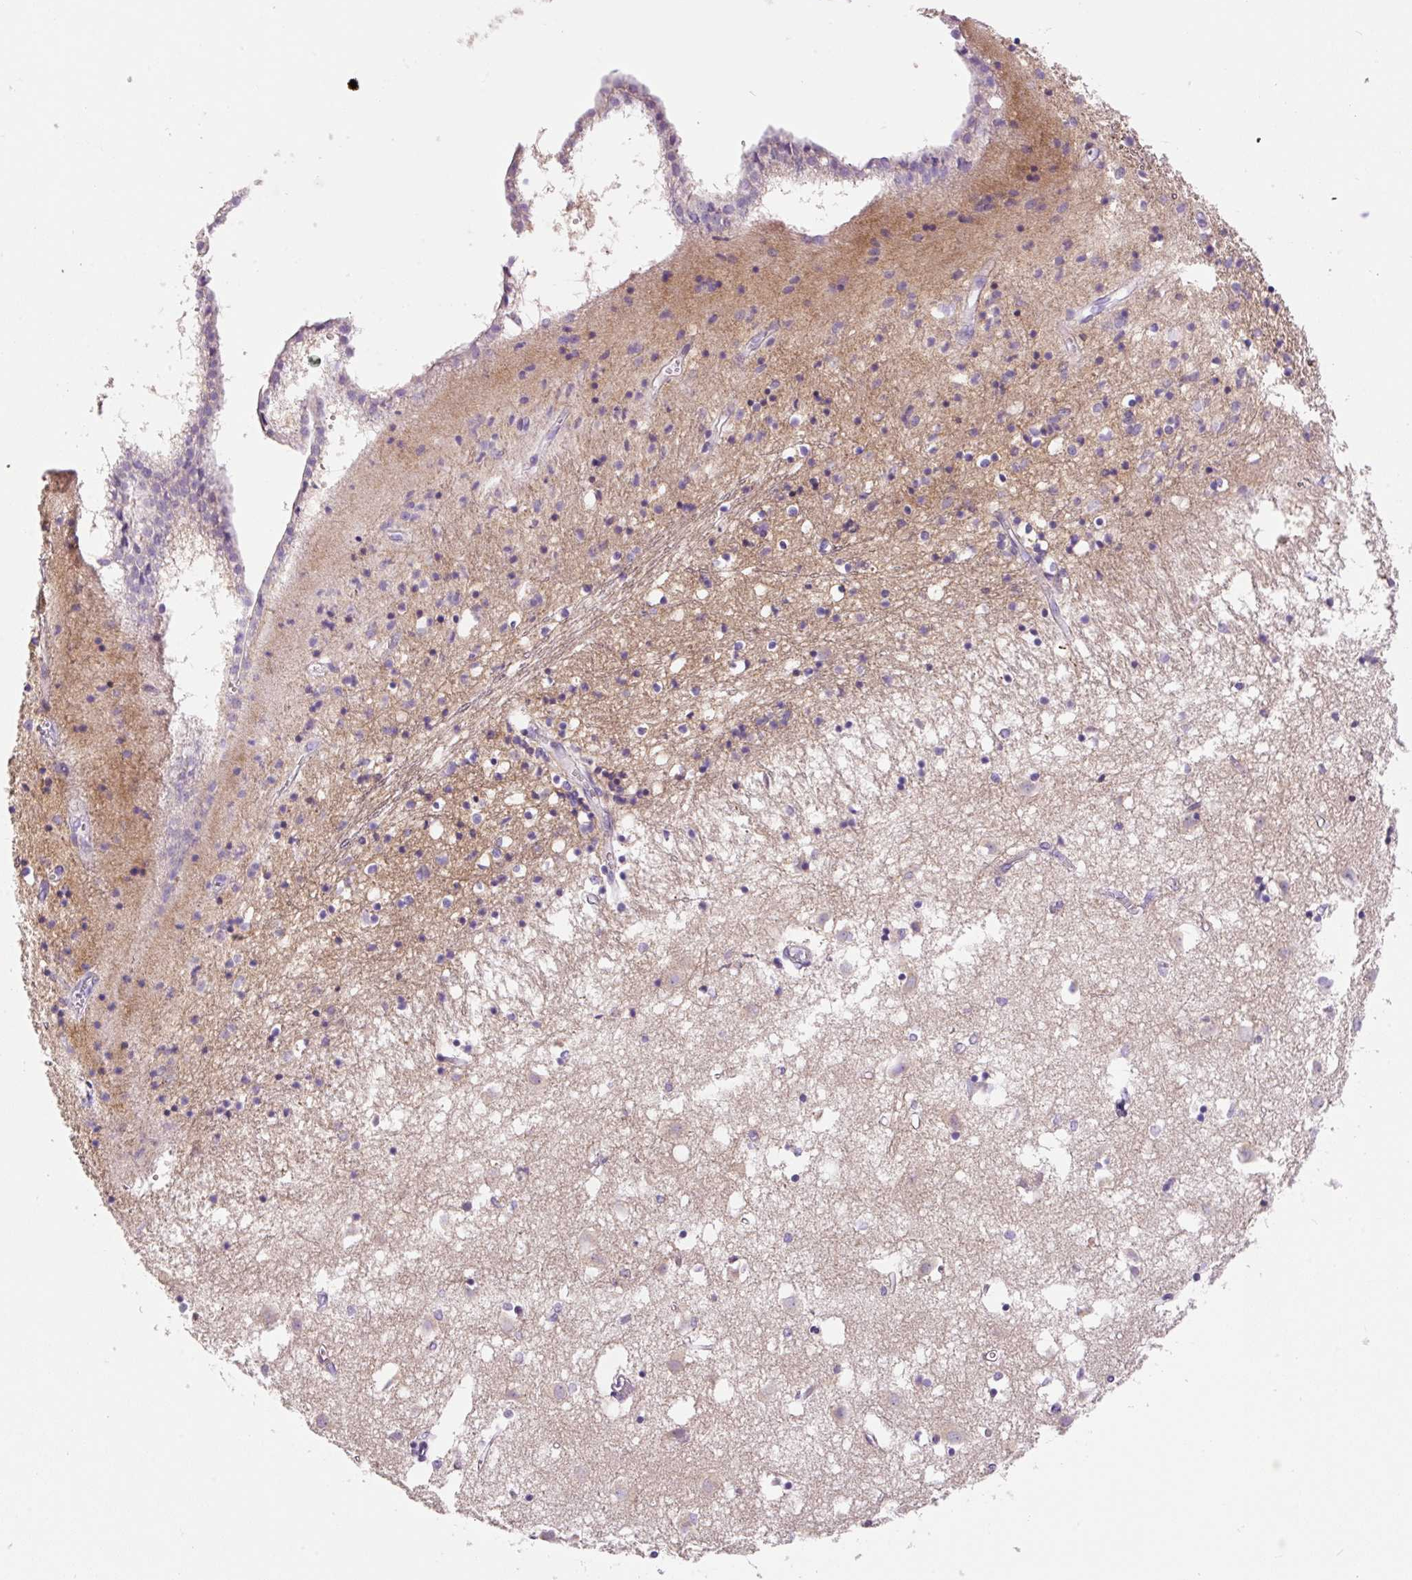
{"staining": {"intensity": "negative", "quantity": "none", "location": "none"}, "tissue": "caudate", "cell_type": "Glial cells", "image_type": "normal", "snomed": [{"axis": "morphology", "description": "Normal tissue, NOS"}, {"axis": "topography", "description": "Lateral ventricle wall"}], "caption": "Immunohistochemical staining of unremarkable caudate shows no significant positivity in glial cells.", "gene": "TDRD15", "patient": {"sex": "male", "age": 70}}